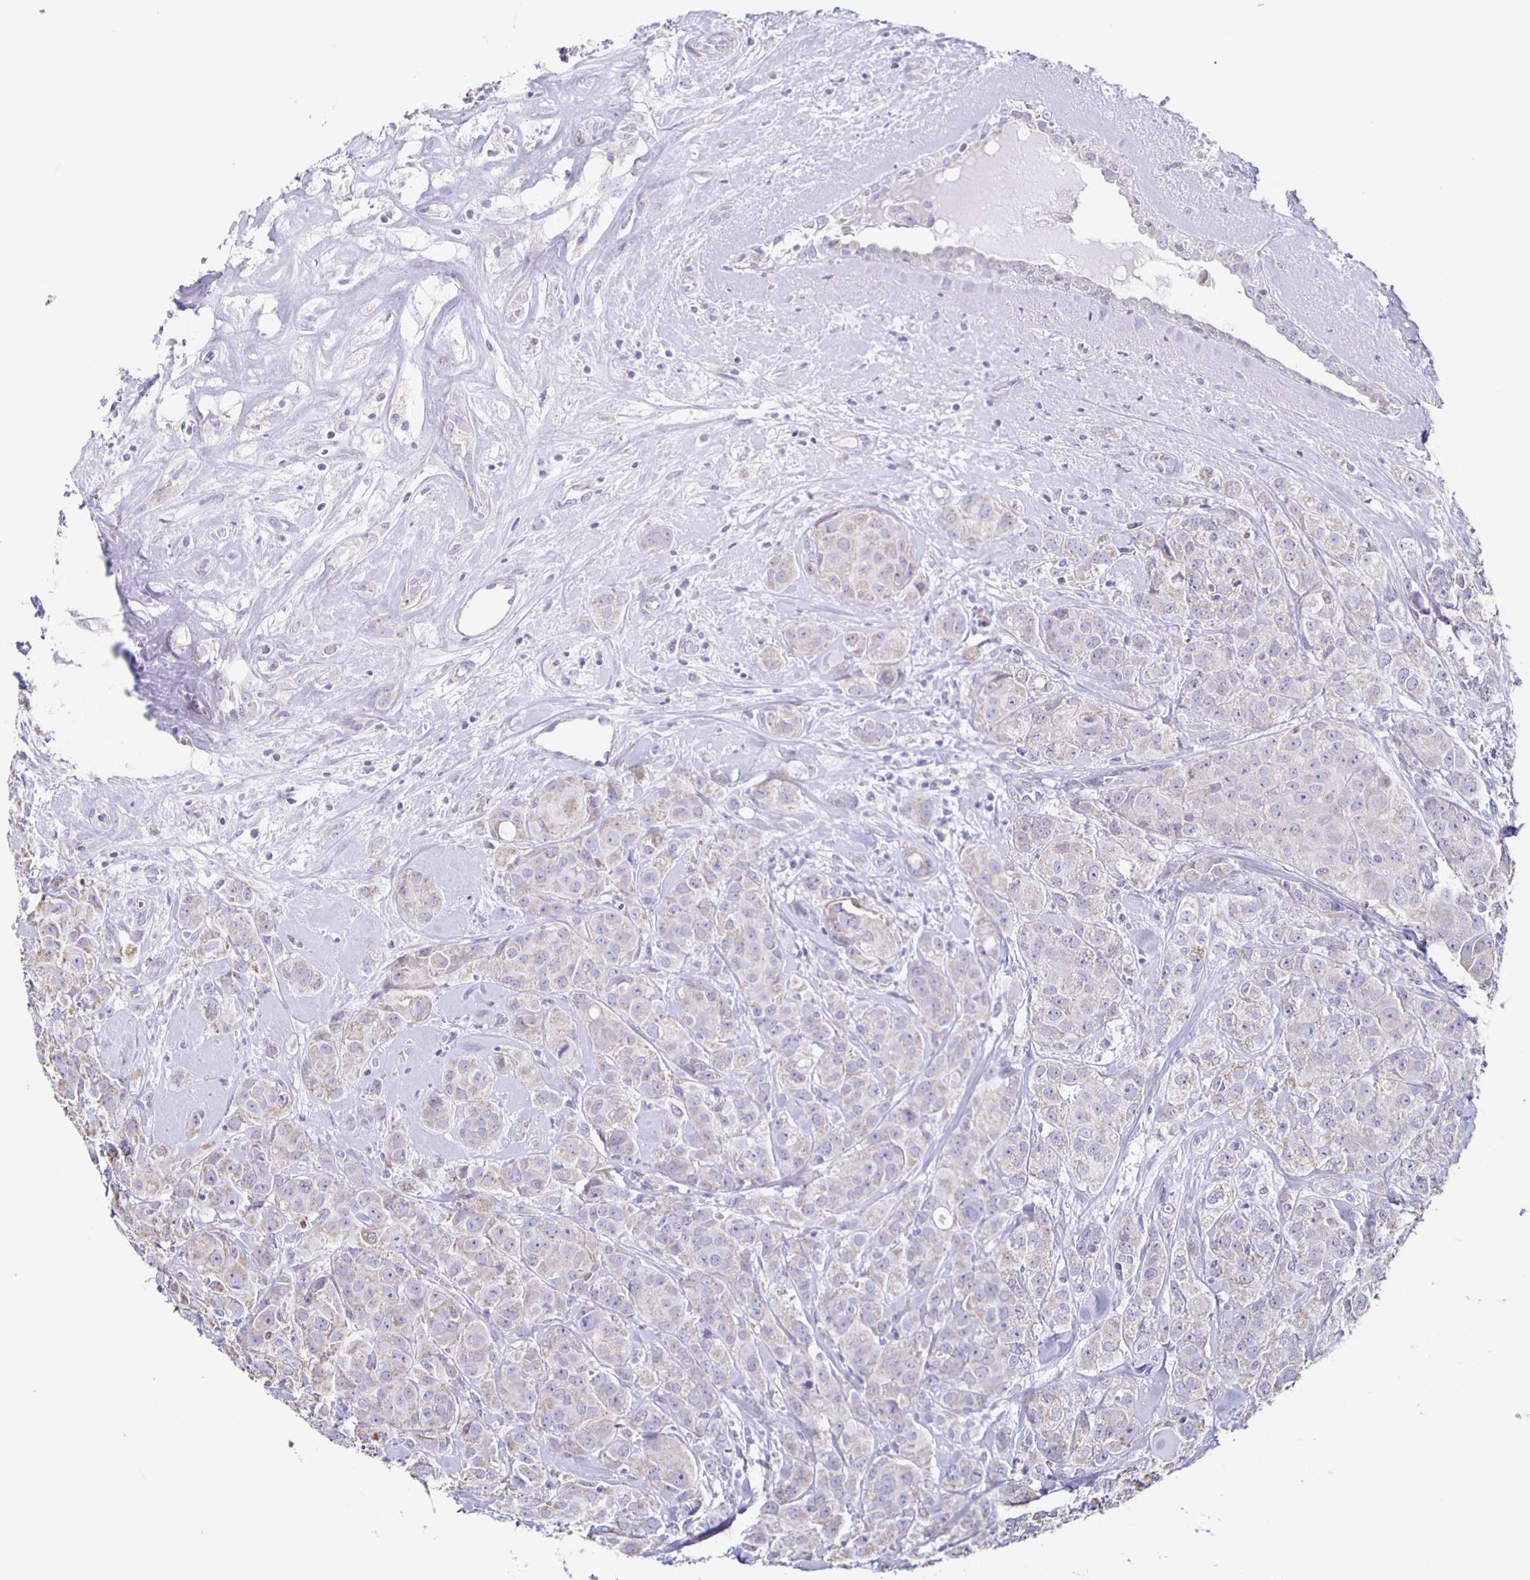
{"staining": {"intensity": "weak", "quantity": "<25%", "location": "cytoplasmic/membranous"}, "tissue": "breast cancer", "cell_type": "Tumor cells", "image_type": "cancer", "snomed": [{"axis": "morphology", "description": "Normal tissue, NOS"}, {"axis": "morphology", "description": "Duct carcinoma"}, {"axis": "topography", "description": "Breast"}], "caption": "IHC of breast cancer exhibits no expression in tumor cells.", "gene": "TPPP", "patient": {"sex": "female", "age": 43}}